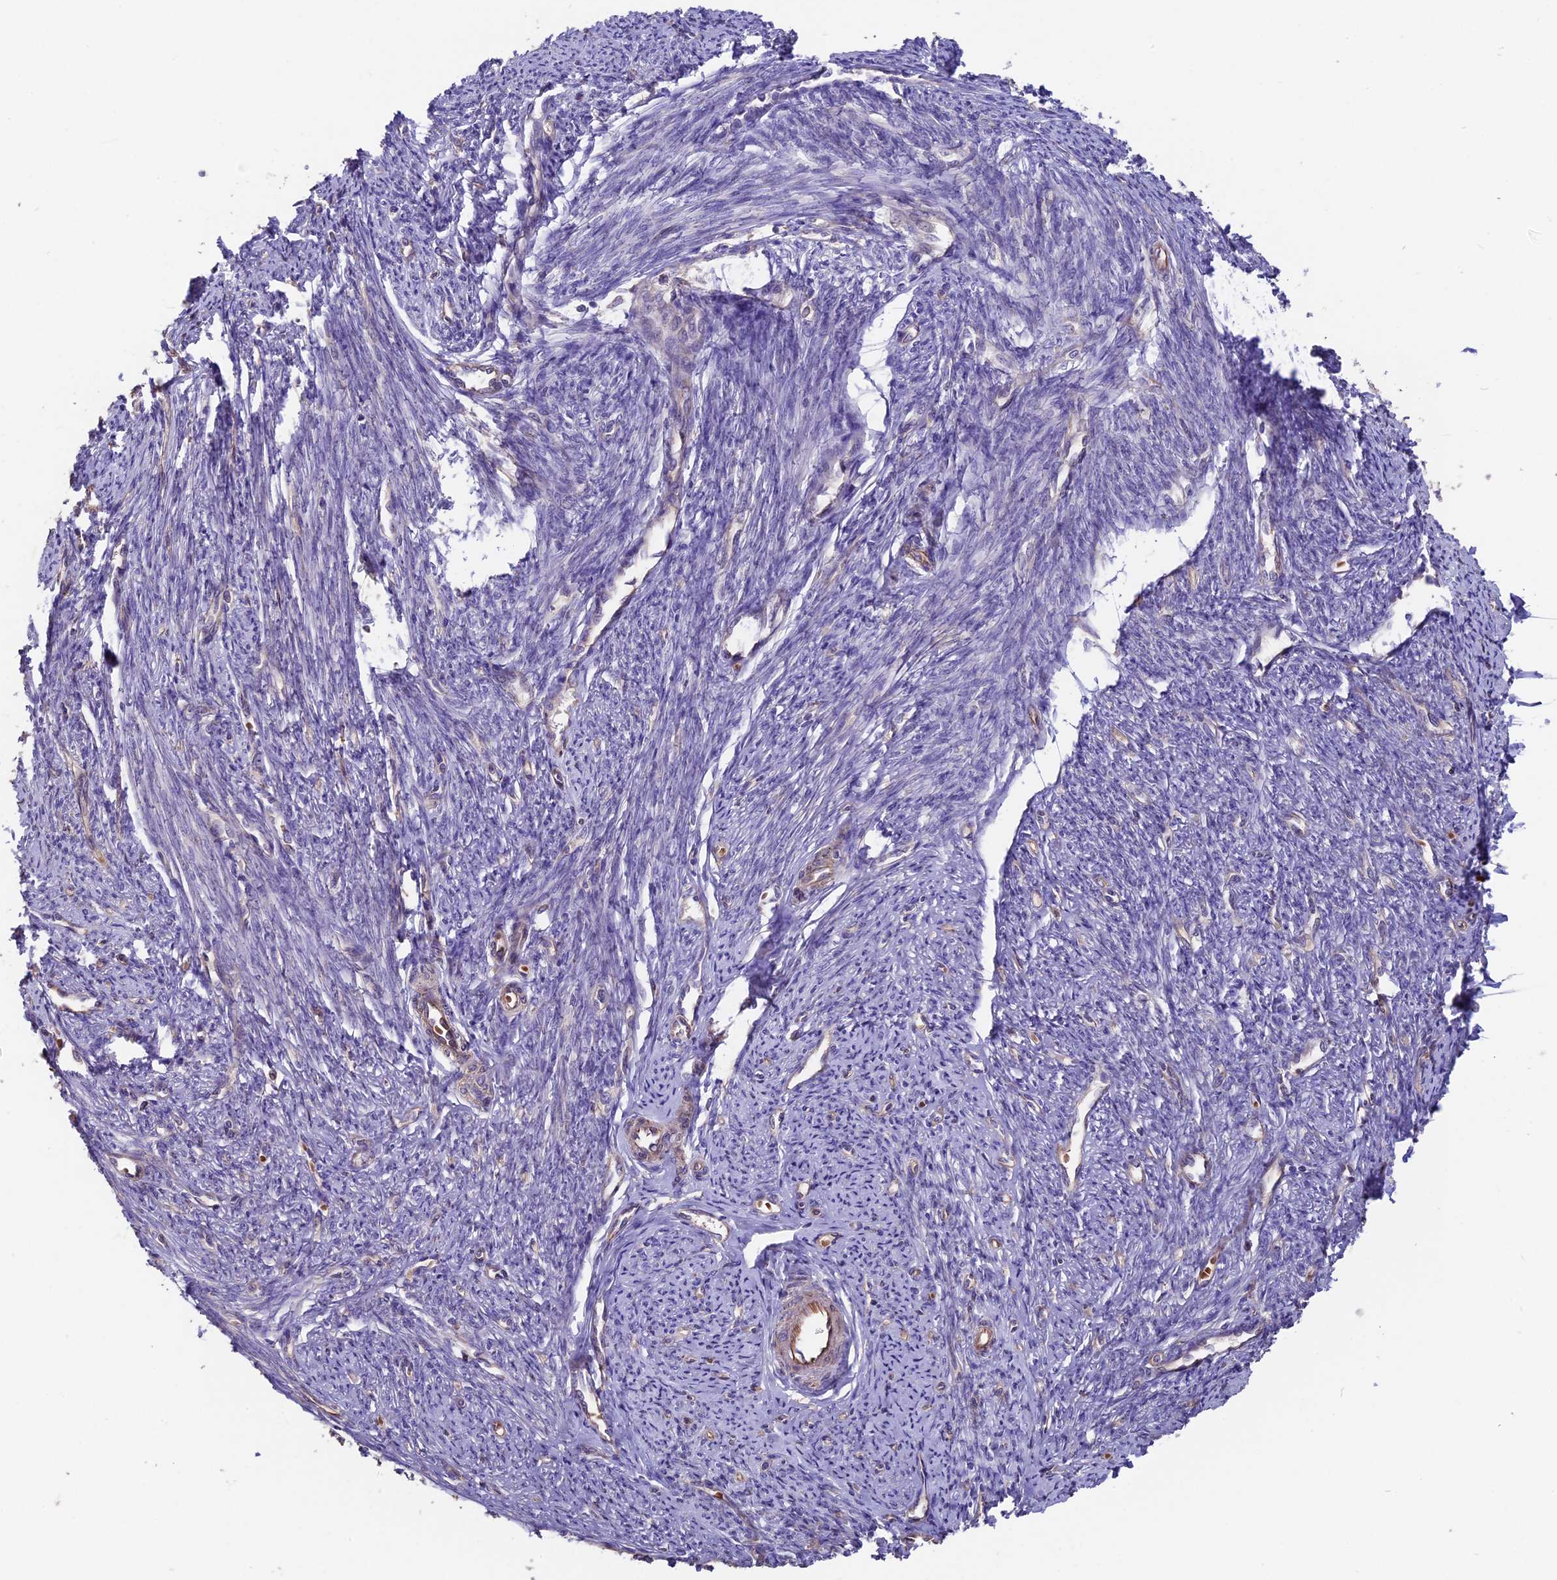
{"staining": {"intensity": "negative", "quantity": "none", "location": "none"}, "tissue": "smooth muscle", "cell_type": "Smooth muscle cells", "image_type": "normal", "snomed": [{"axis": "morphology", "description": "Normal tissue, NOS"}, {"axis": "topography", "description": "Smooth muscle"}, {"axis": "topography", "description": "Uterus"}], "caption": "Smooth muscle stained for a protein using immunohistochemistry (IHC) reveals no positivity smooth muscle cells.", "gene": "SEH1L", "patient": {"sex": "female", "age": 59}}